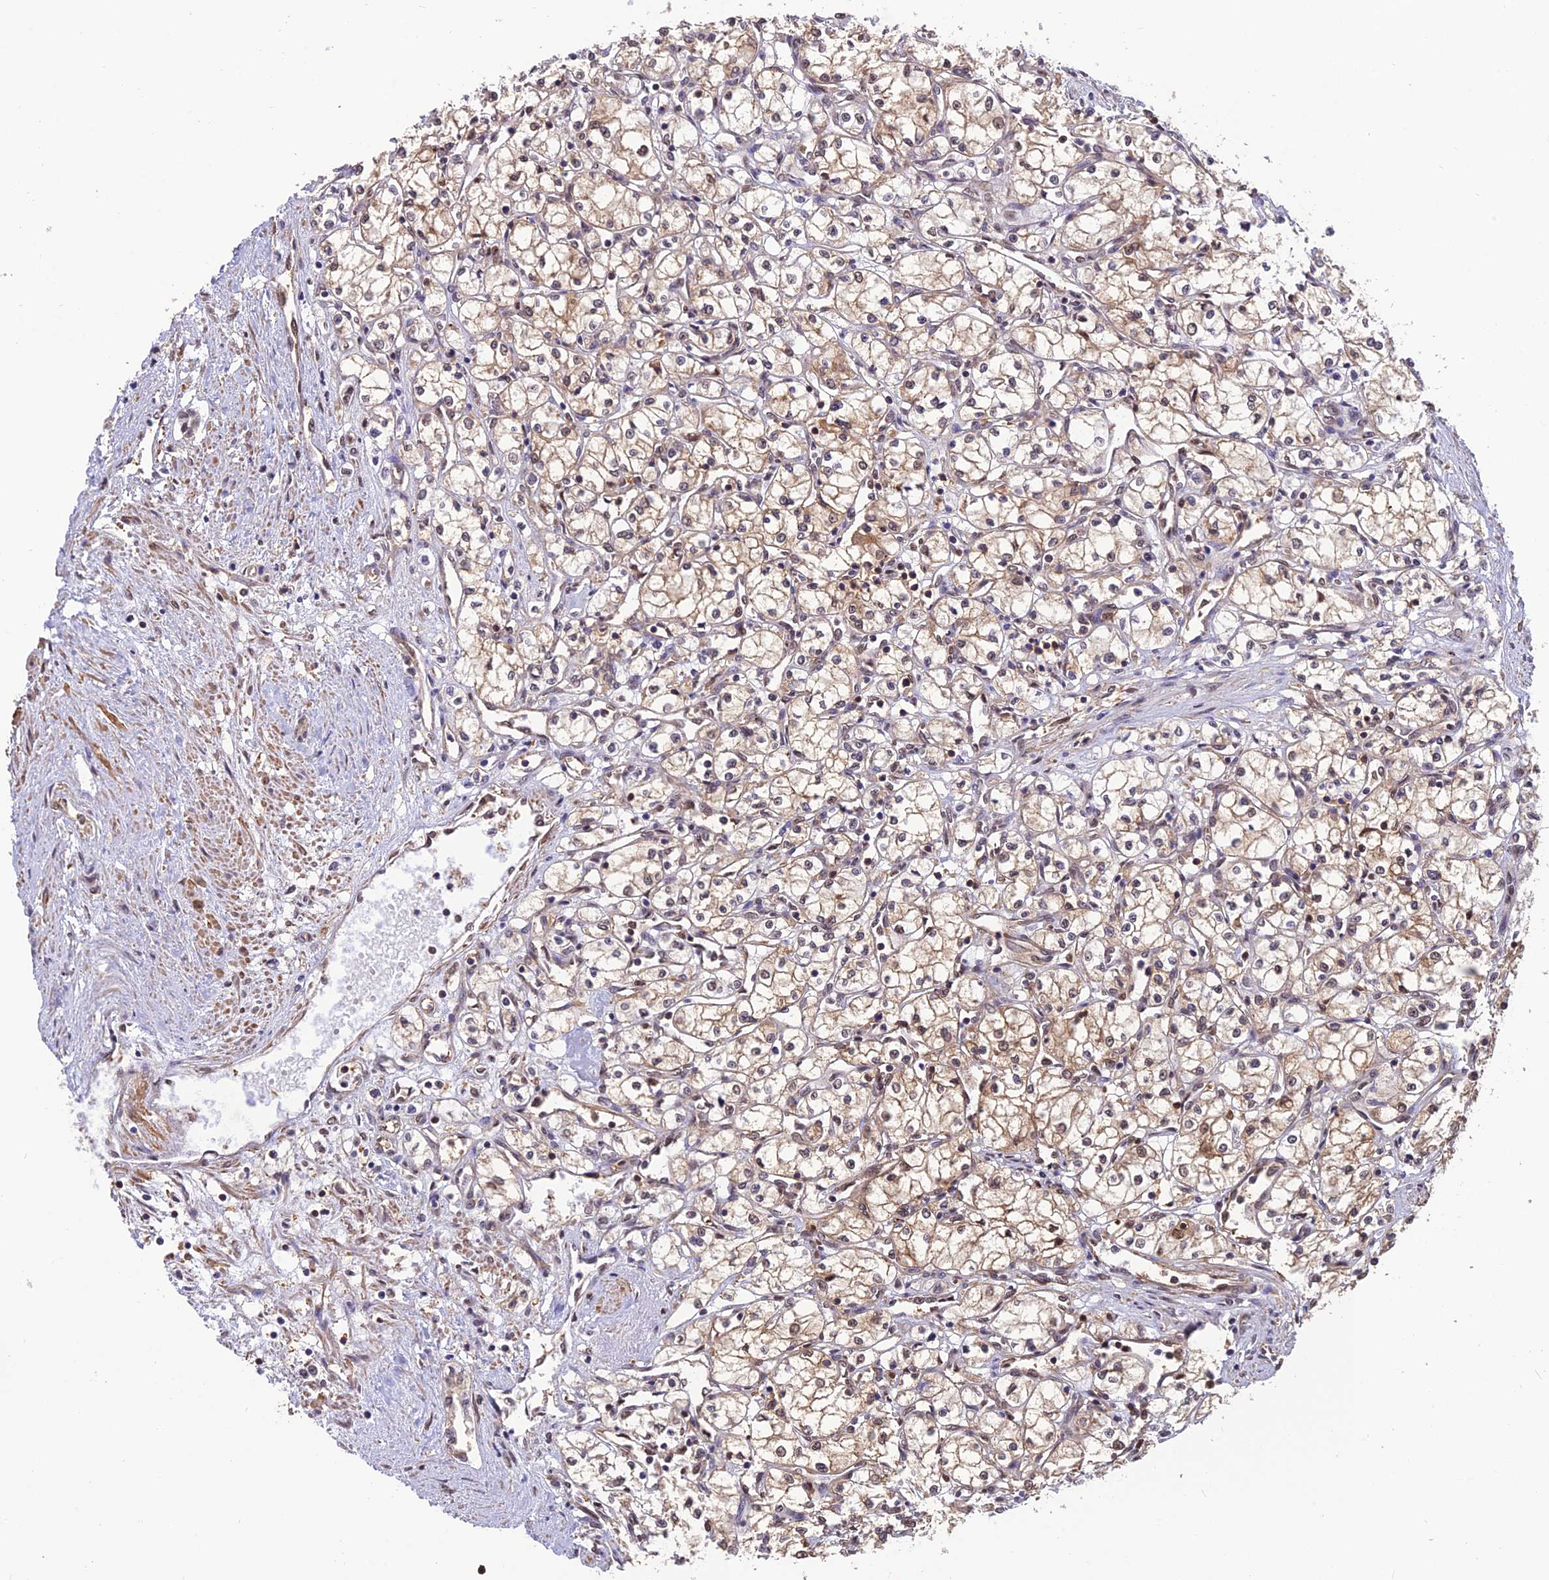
{"staining": {"intensity": "weak", "quantity": ">75%", "location": "cytoplasmic/membranous"}, "tissue": "renal cancer", "cell_type": "Tumor cells", "image_type": "cancer", "snomed": [{"axis": "morphology", "description": "Adenocarcinoma, NOS"}, {"axis": "topography", "description": "Kidney"}], "caption": "High-magnification brightfield microscopy of renal cancer stained with DAB (brown) and counterstained with hematoxylin (blue). tumor cells exhibit weak cytoplasmic/membranous staining is present in approximately>75% of cells. (DAB IHC with brightfield microscopy, high magnification).", "gene": "PSMB3", "patient": {"sex": "male", "age": 59}}